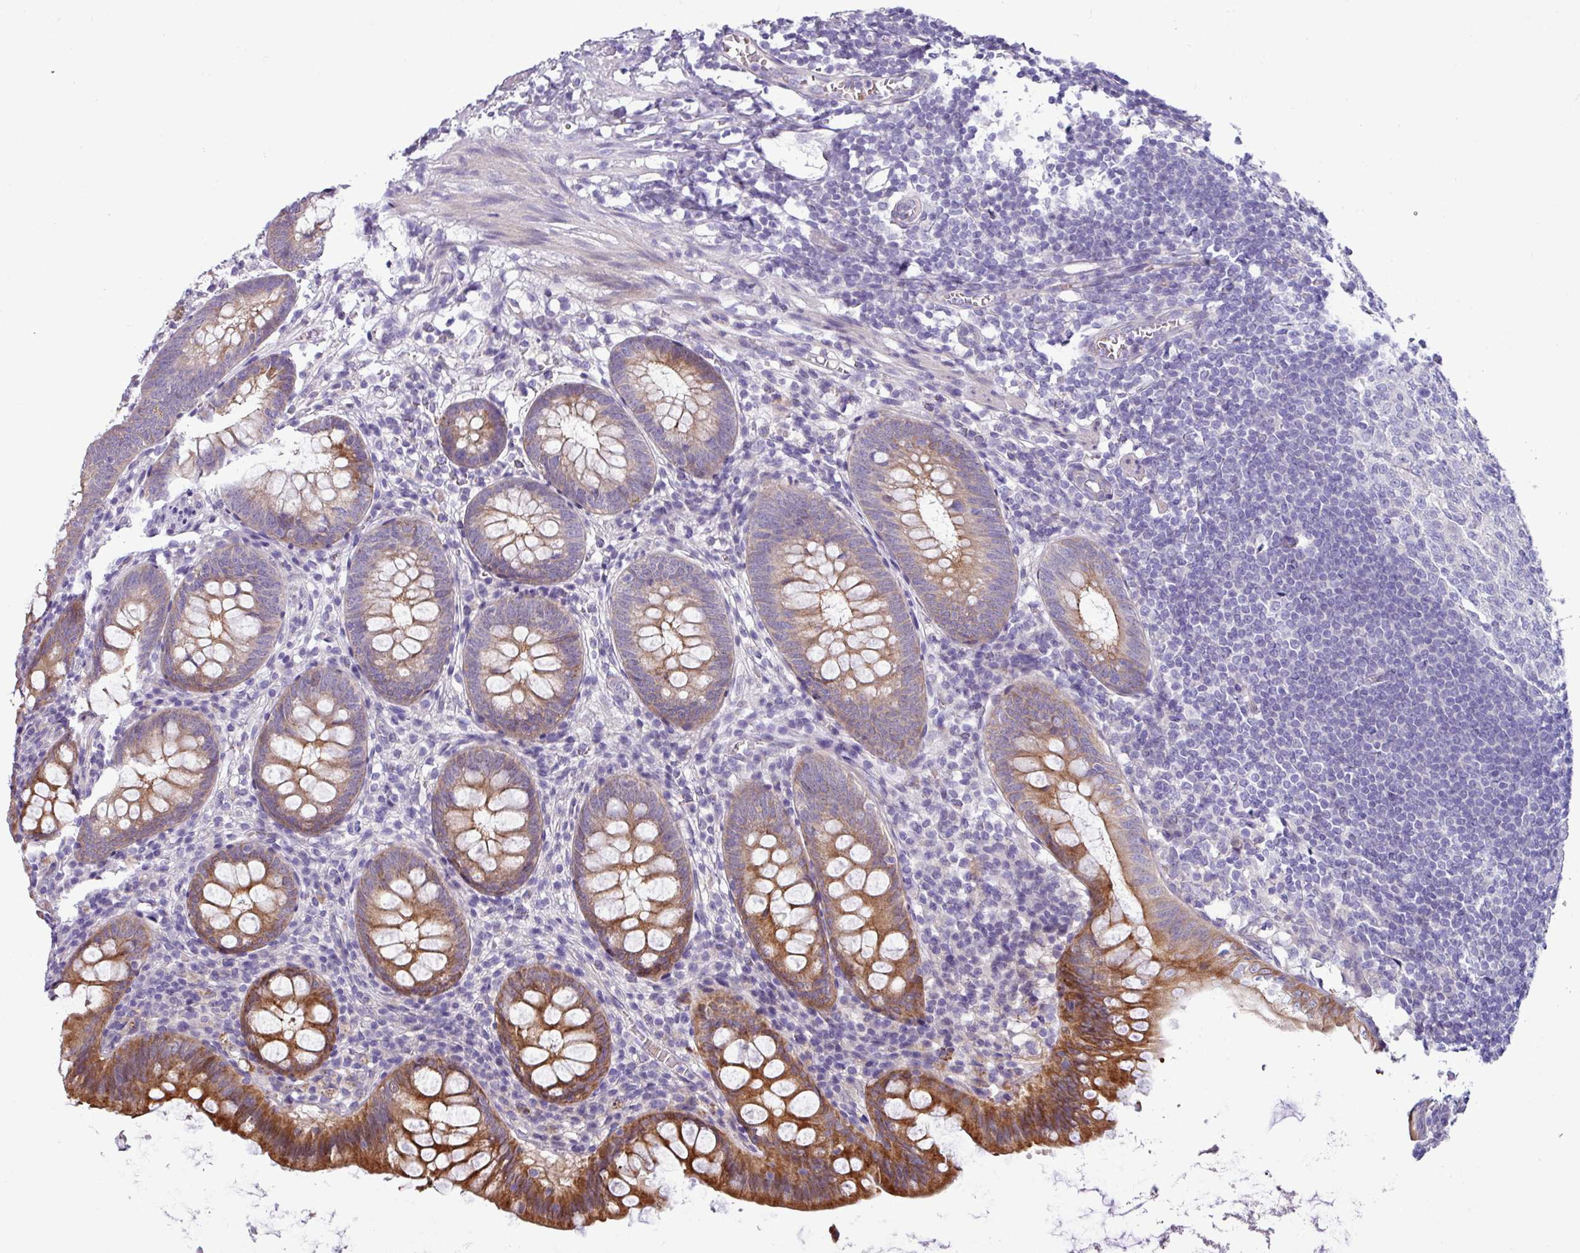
{"staining": {"intensity": "strong", "quantity": "25%-75%", "location": "cytoplasmic/membranous"}, "tissue": "appendix", "cell_type": "Glandular cells", "image_type": "normal", "snomed": [{"axis": "morphology", "description": "Normal tissue, NOS"}, {"axis": "topography", "description": "Appendix"}], "caption": "IHC histopathology image of normal appendix: human appendix stained using IHC reveals high levels of strong protein expression localized specifically in the cytoplasmic/membranous of glandular cells, appearing as a cytoplasmic/membranous brown color.", "gene": "ACAP3", "patient": {"sex": "female", "age": 51}}